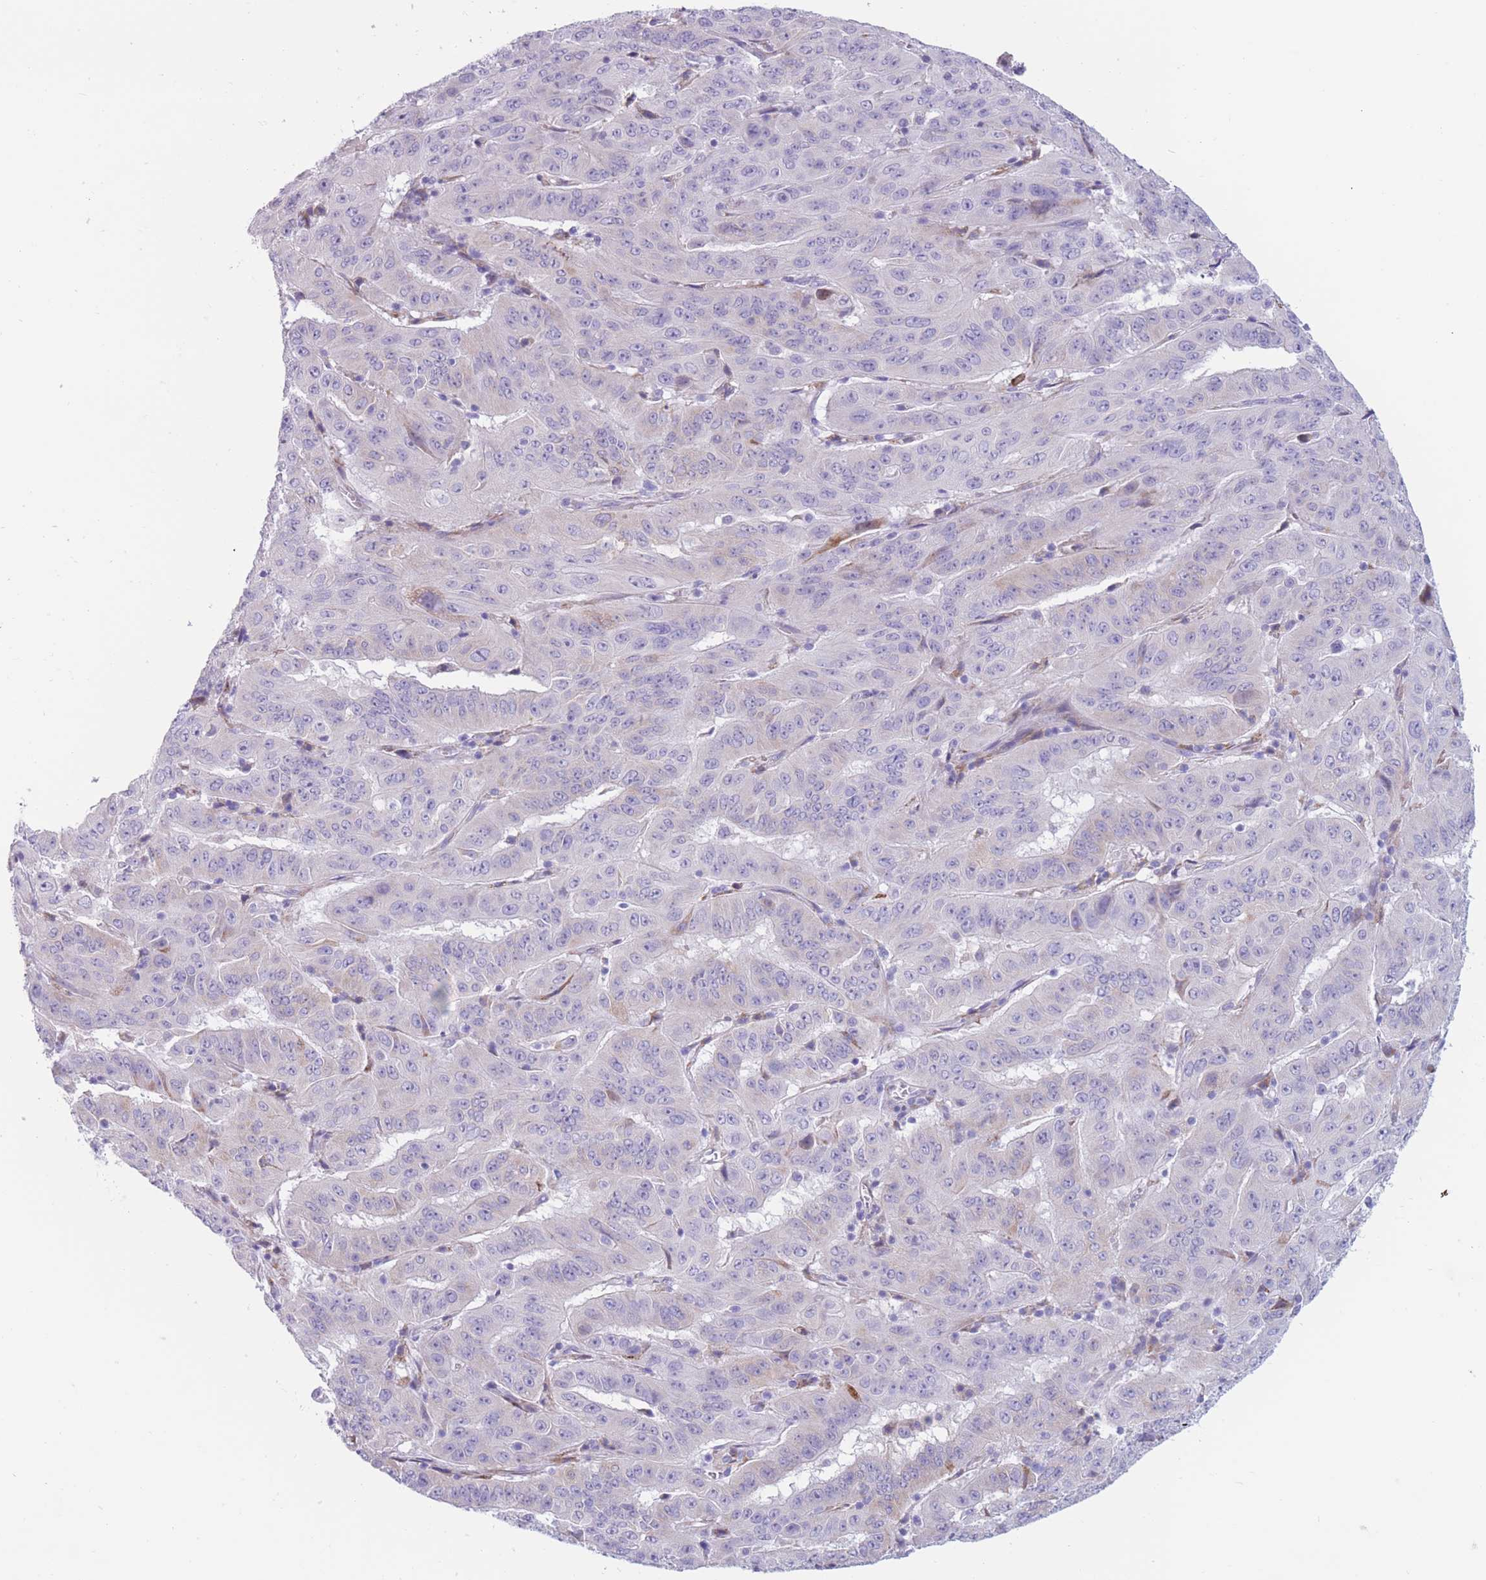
{"staining": {"intensity": "negative", "quantity": "none", "location": "none"}, "tissue": "pancreatic cancer", "cell_type": "Tumor cells", "image_type": "cancer", "snomed": [{"axis": "morphology", "description": "Adenocarcinoma, NOS"}, {"axis": "topography", "description": "Pancreas"}], "caption": "Immunohistochemical staining of adenocarcinoma (pancreatic) reveals no significant expression in tumor cells. (Stains: DAB immunohistochemistry with hematoxylin counter stain, Microscopy: brightfield microscopy at high magnification).", "gene": "COL27A1", "patient": {"sex": "male", "age": 63}}